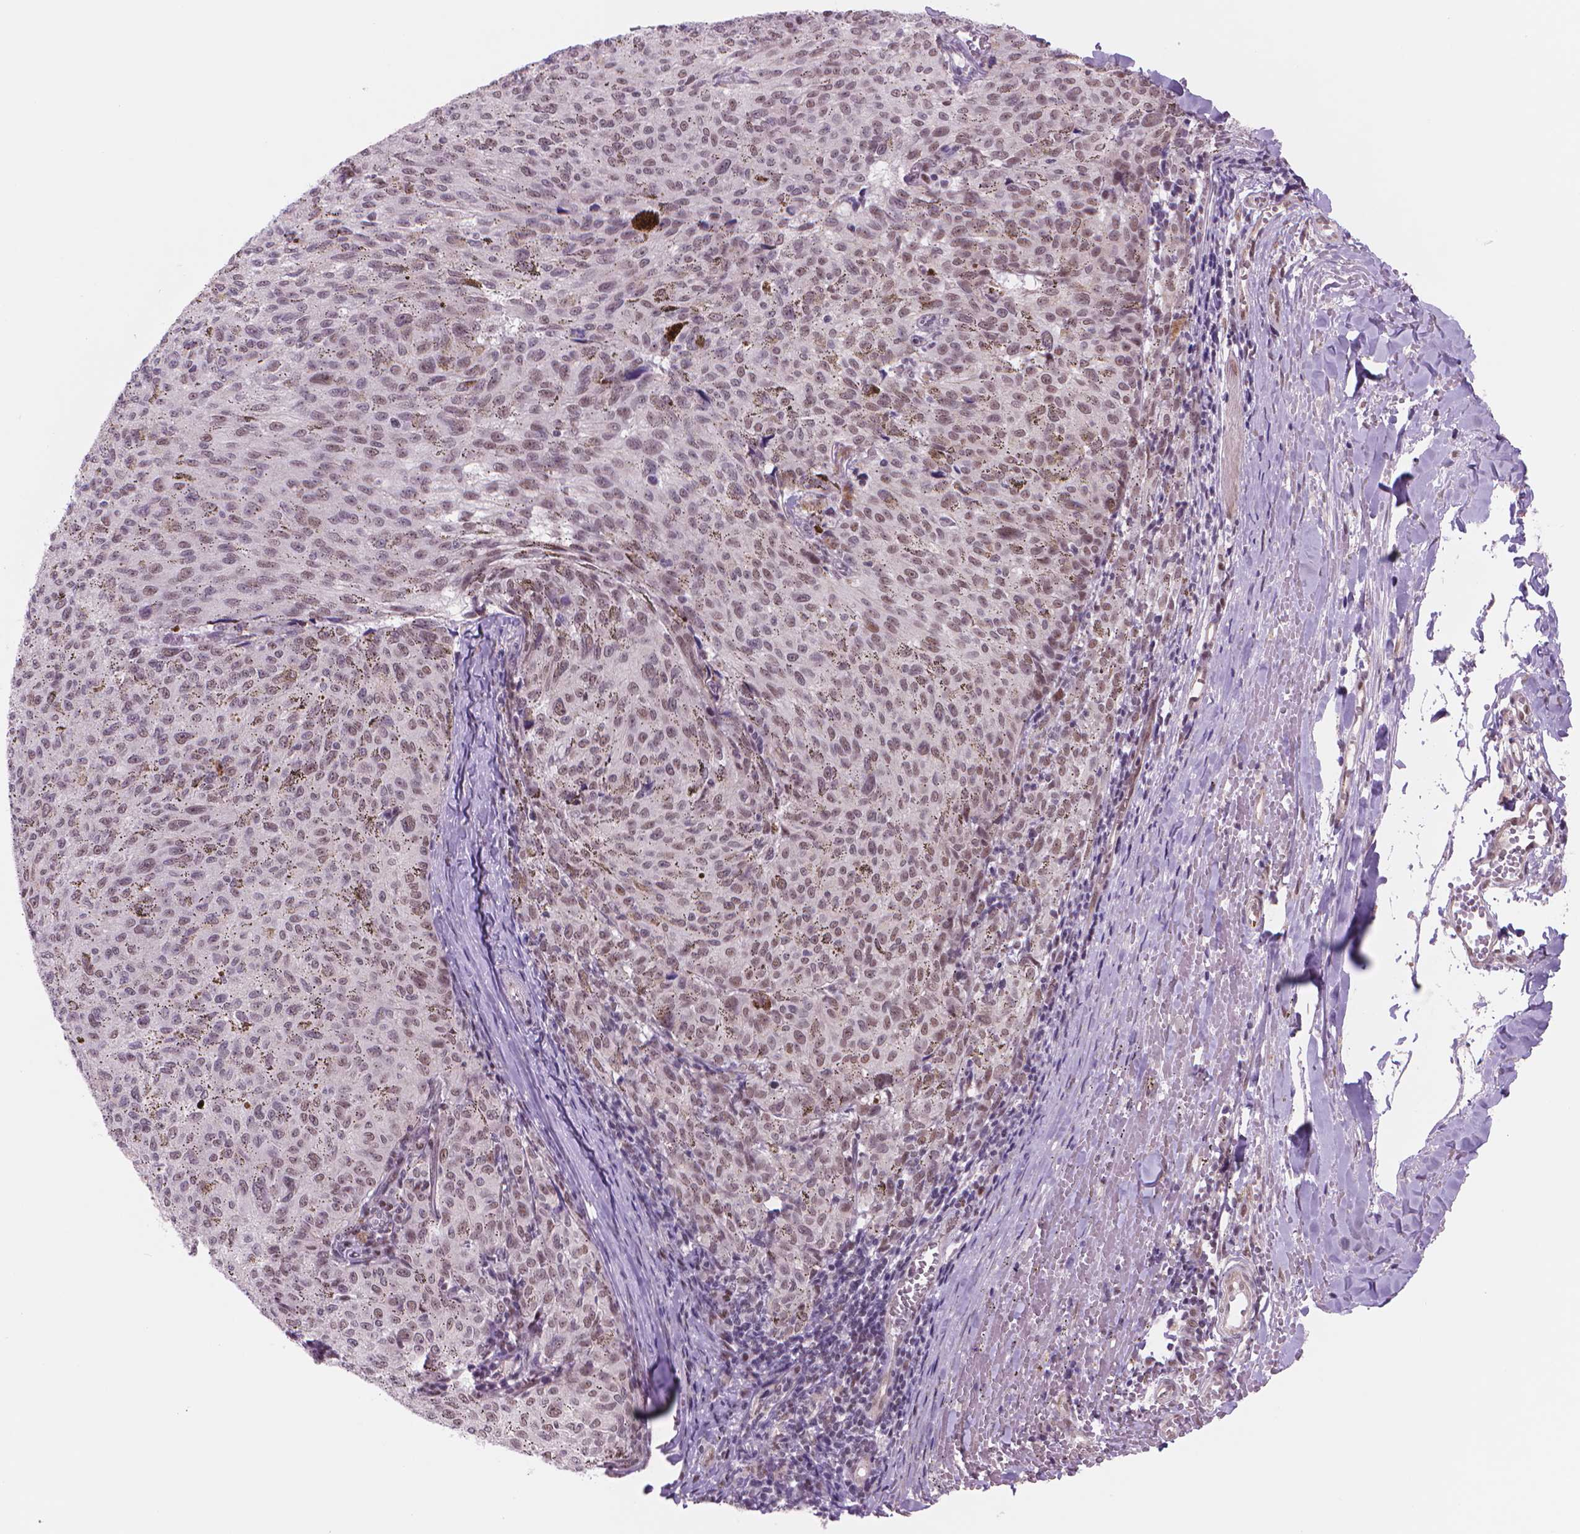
{"staining": {"intensity": "weak", "quantity": "<25%", "location": "nuclear"}, "tissue": "melanoma", "cell_type": "Tumor cells", "image_type": "cancer", "snomed": [{"axis": "morphology", "description": "Malignant melanoma, NOS"}, {"axis": "topography", "description": "Skin"}], "caption": "High power microscopy histopathology image of an immunohistochemistry (IHC) micrograph of malignant melanoma, revealing no significant expression in tumor cells.", "gene": "POLR3D", "patient": {"sex": "female", "age": 72}}